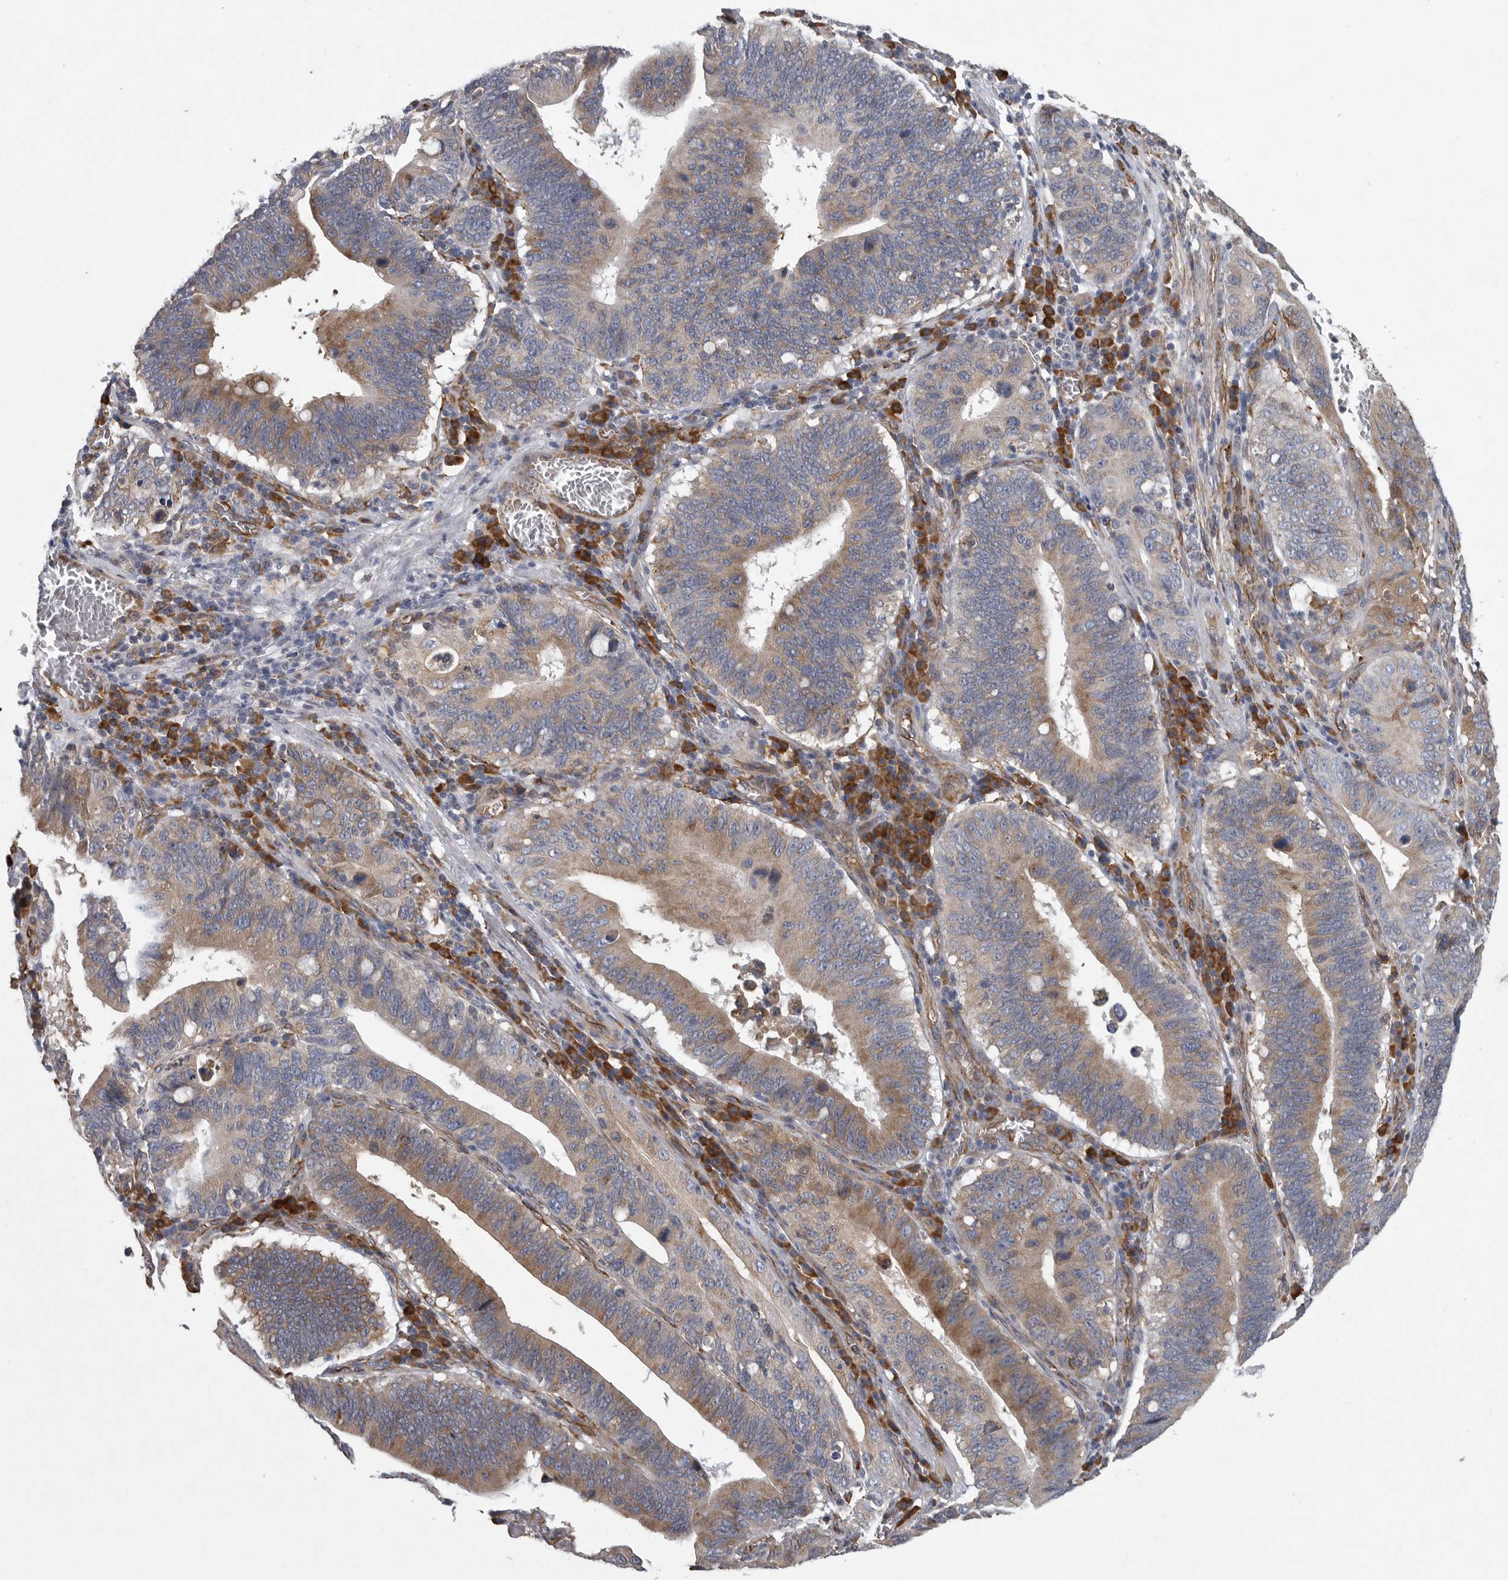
{"staining": {"intensity": "moderate", "quantity": ">75%", "location": "cytoplasmic/membranous"}, "tissue": "stomach cancer", "cell_type": "Tumor cells", "image_type": "cancer", "snomed": [{"axis": "morphology", "description": "Adenocarcinoma, NOS"}, {"axis": "topography", "description": "Stomach"}, {"axis": "topography", "description": "Gastric cardia"}], "caption": "Immunohistochemical staining of human stomach cancer exhibits medium levels of moderate cytoplasmic/membranous protein positivity in approximately >75% of tumor cells. The staining was performed using DAB to visualize the protein expression in brown, while the nuclei were stained in blue with hematoxylin (Magnification: 20x).", "gene": "MINPP1", "patient": {"sex": "male", "age": 59}}